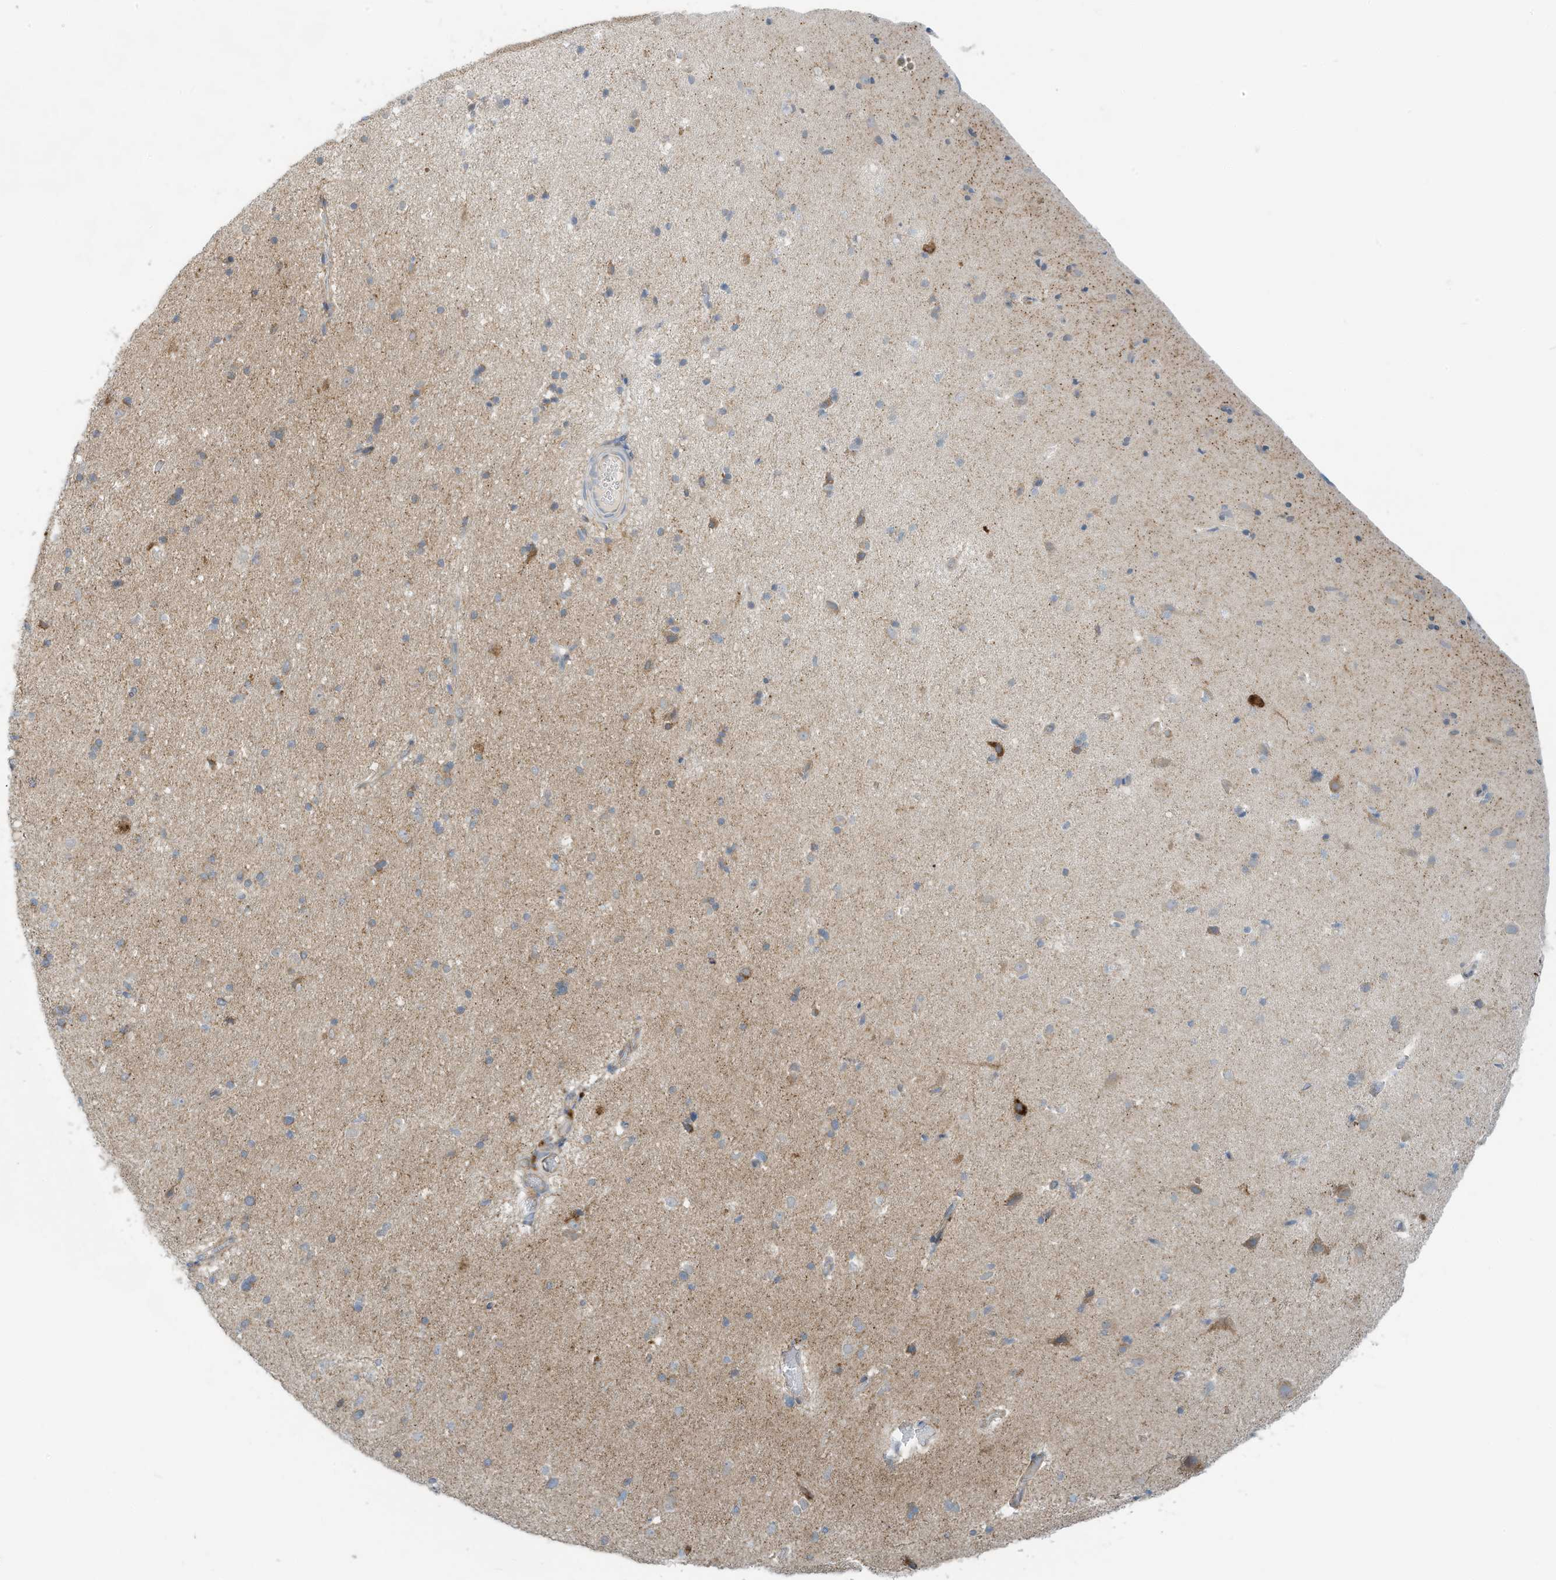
{"staining": {"intensity": "weak", "quantity": "25%-75%", "location": "cytoplasmic/membranous"}, "tissue": "cerebral cortex", "cell_type": "Endothelial cells", "image_type": "normal", "snomed": [{"axis": "morphology", "description": "Normal tissue, NOS"}, {"axis": "topography", "description": "Cerebral cortex"}], "caption": "Immunohistochemistry (IHC) staining of normal cerebral cortex, which demonstrates low levels of weak cytoplasmic/membranous expression in approximately 25%-75% of endothelial cells indicating weak cytoplasmic/membranous protein staining. The staining was performed using DAB (3,3'-diaminobenzidine) (brown) for protein detection and nuclei were counterstained in hematoxylin (blue).", "gene": "METTL6", "patient": {"sex": "male", "age": 34}}